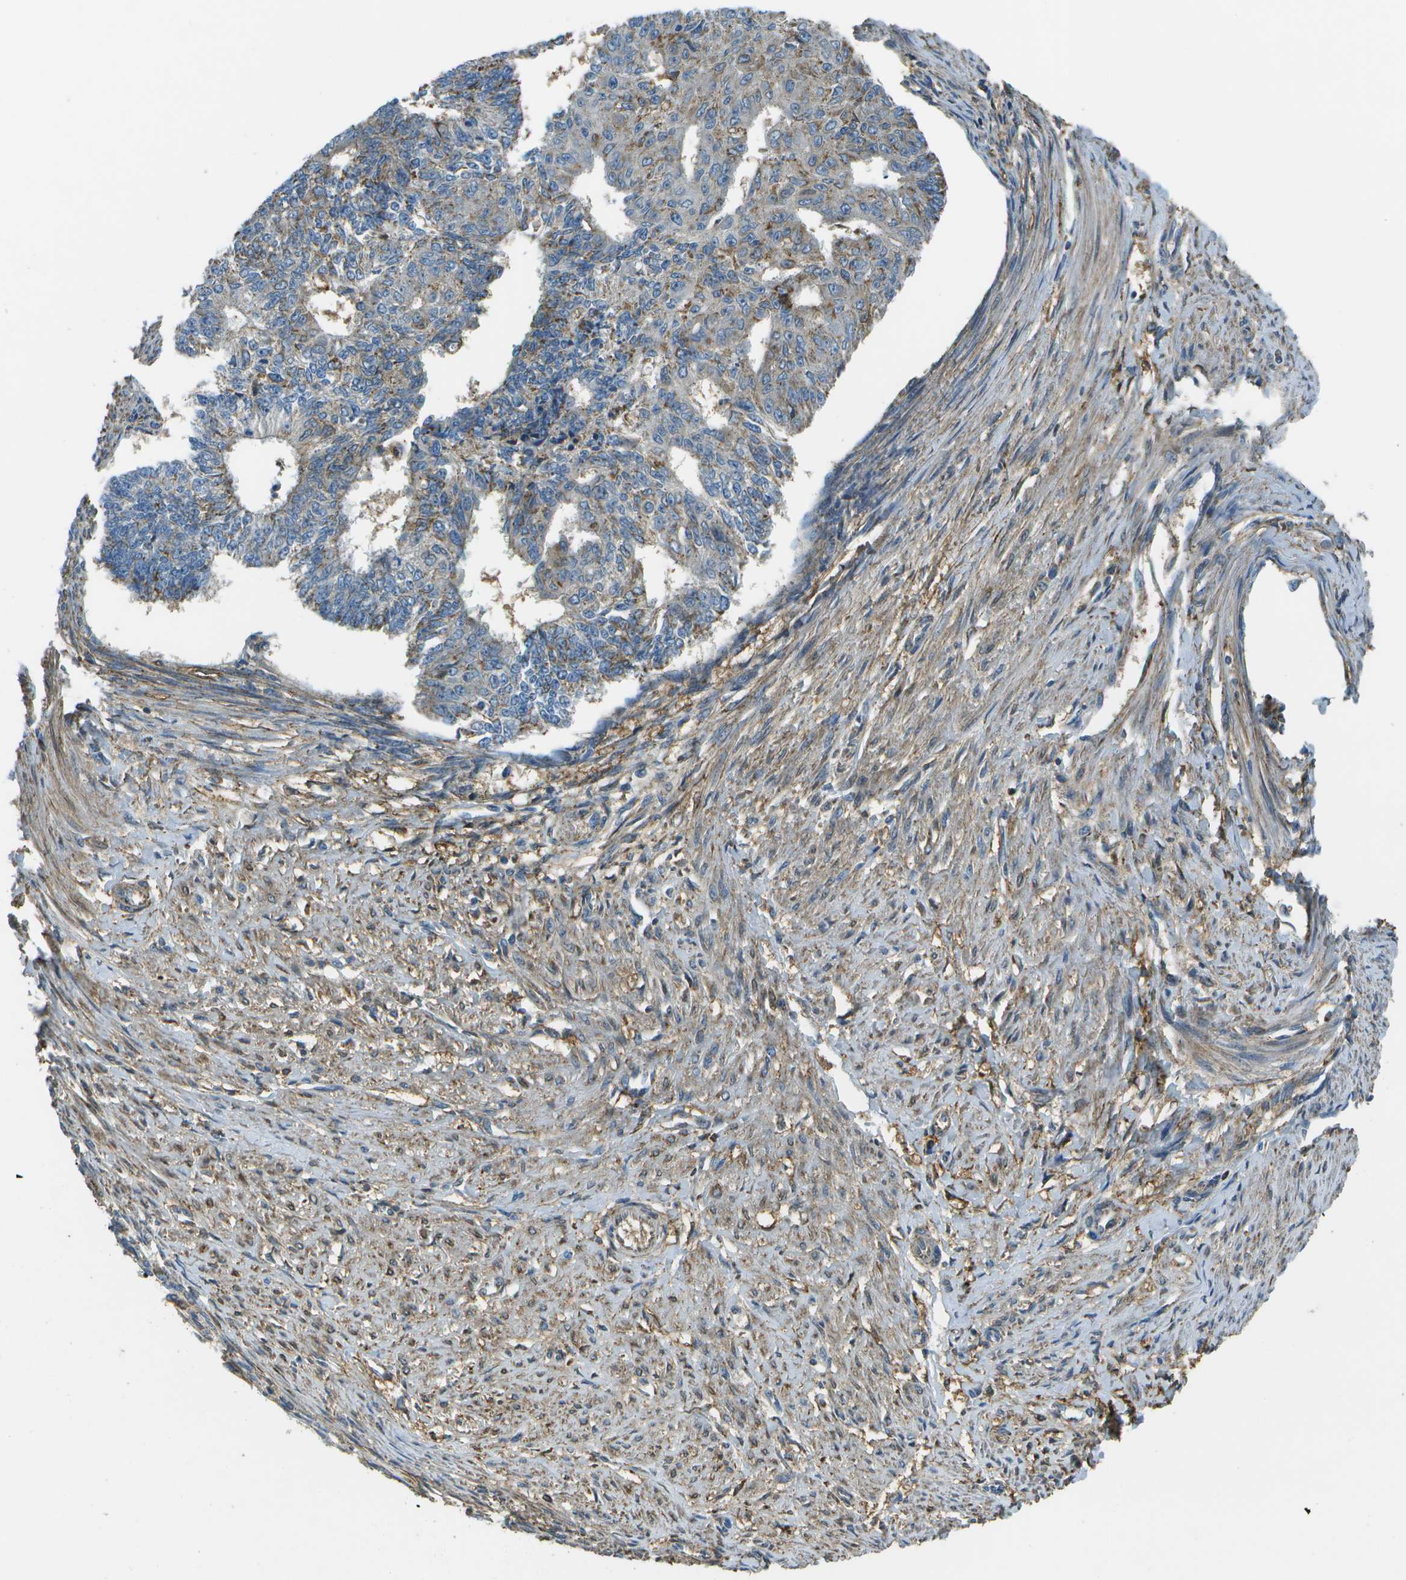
{"staining": {"intensity": "moderate", "quantity": "25%-75%", "location": "cytoplasmic/membranous"}, "tissue": "endometrial cancer", "cell_type": "Tumor cells", "image_type": "cancer", "snomed": [{"axis": "morphology", "description": "Adenocarcinoma, NOS"}, {"axis": "topography", "description": "Endometrium"}], "caption": "Immunohistochemistry (IHC) micrograph of neoplastic tissue: human endometrial cancer (adenocarcinoma) stained using IHC demonstrates medium levels of moderate protein expression localized specifically in the cytoplasmic/membranous of tumor cells, appearing as a cytoplasmic/membranous brown color.", "gene": "LRRC66", "patient": {"sex": "female", "age": 32}}